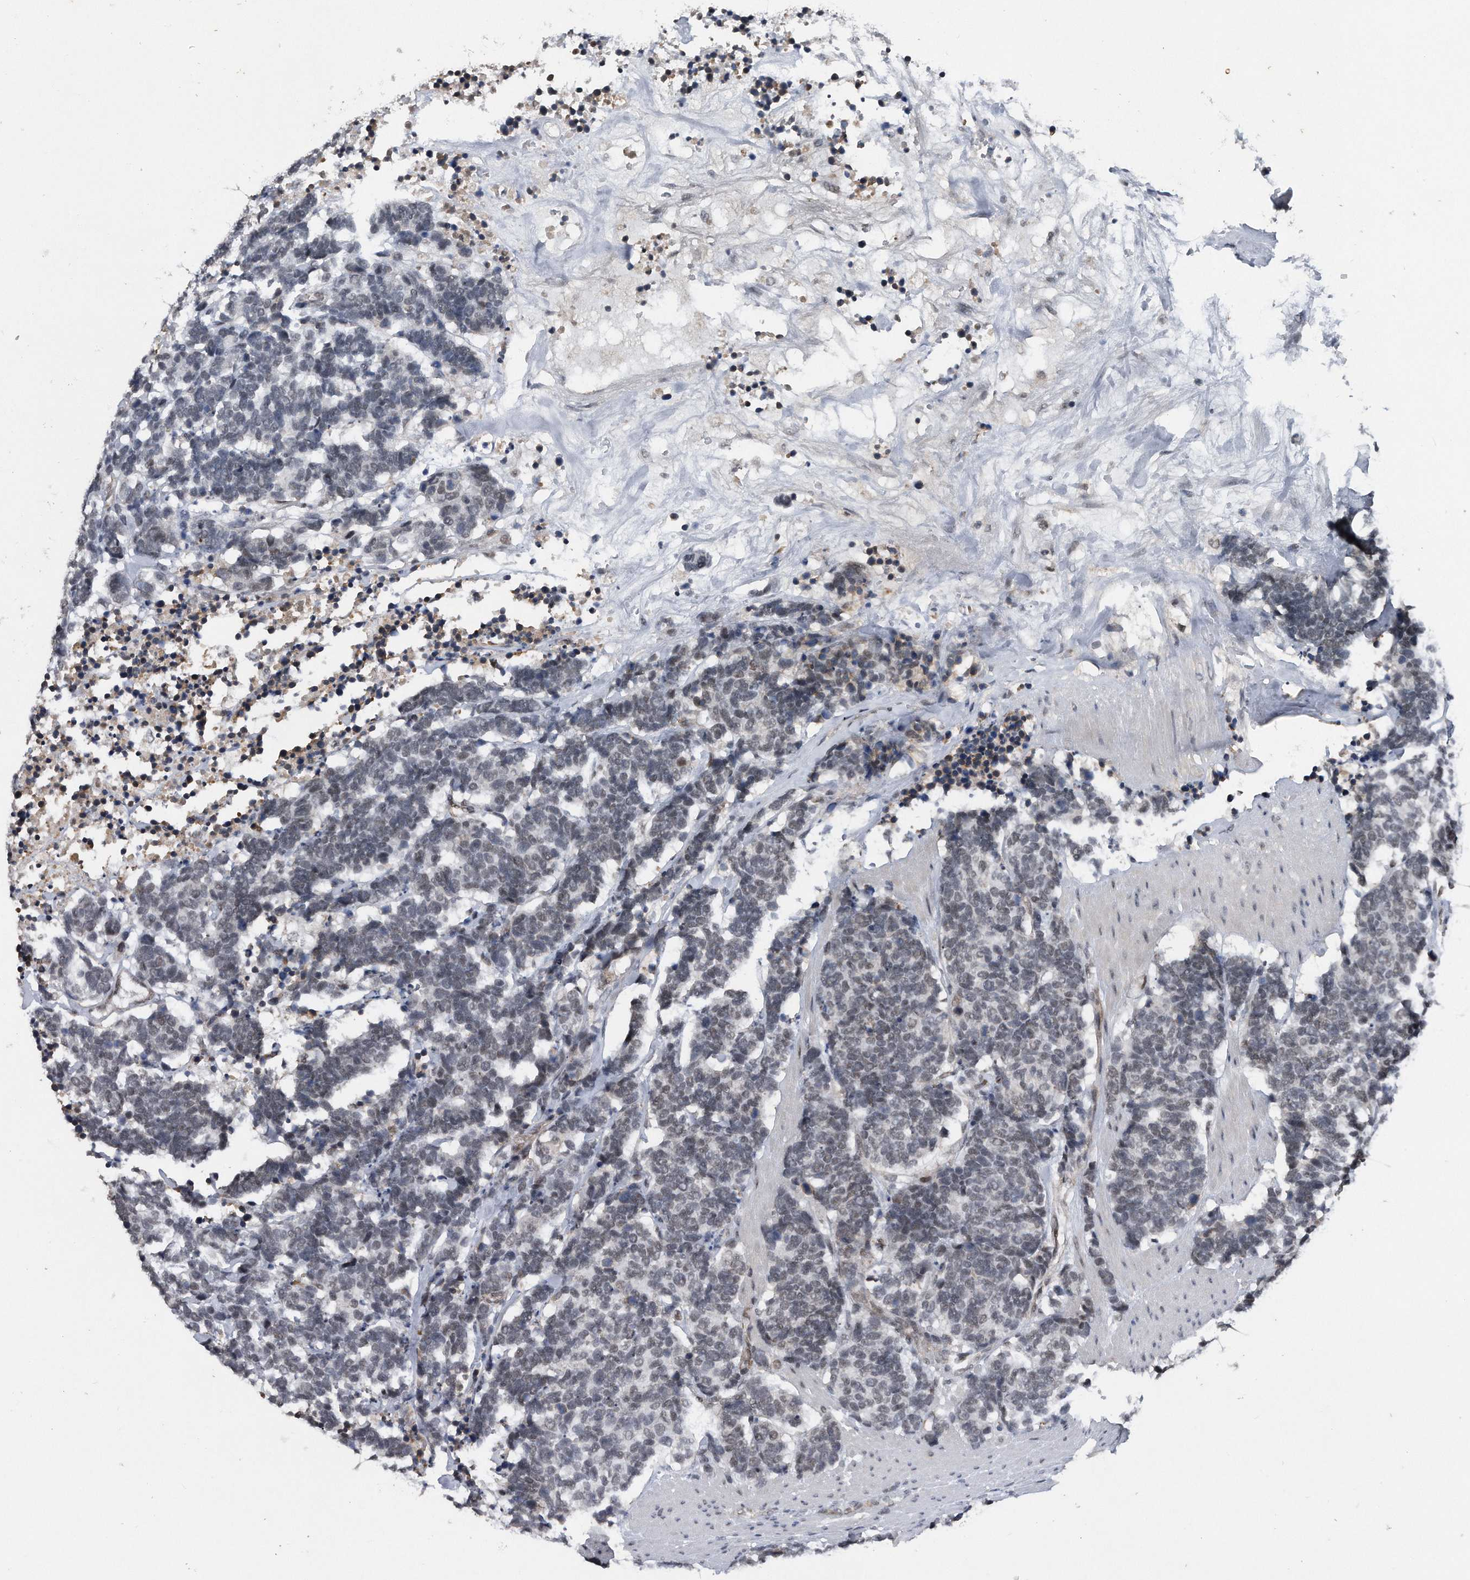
{"staining": {"intensity": "weak", "quantity": "<25%", "location": "nuclear"}, "tissue": "carcinoid", "cell_type": "Tumor cells", "image_type": "cancer", "snomed": [{"axis": "morphology", "description": "Carcinoma, NOS"}, {"axis": "morphology", "description": "Carcinoid, malignant, NOS"}, {"axis": "topography", "description": "Urinary bladder"}], "caption": "Immunohistochemistry histopathology image of neoplastic tissue: carcinoid (malignant) stained with DAB shows no significant protein expression in tumor cells.", "gene": "VIRMA", "patient": {"sex": "male", "age": 57}}